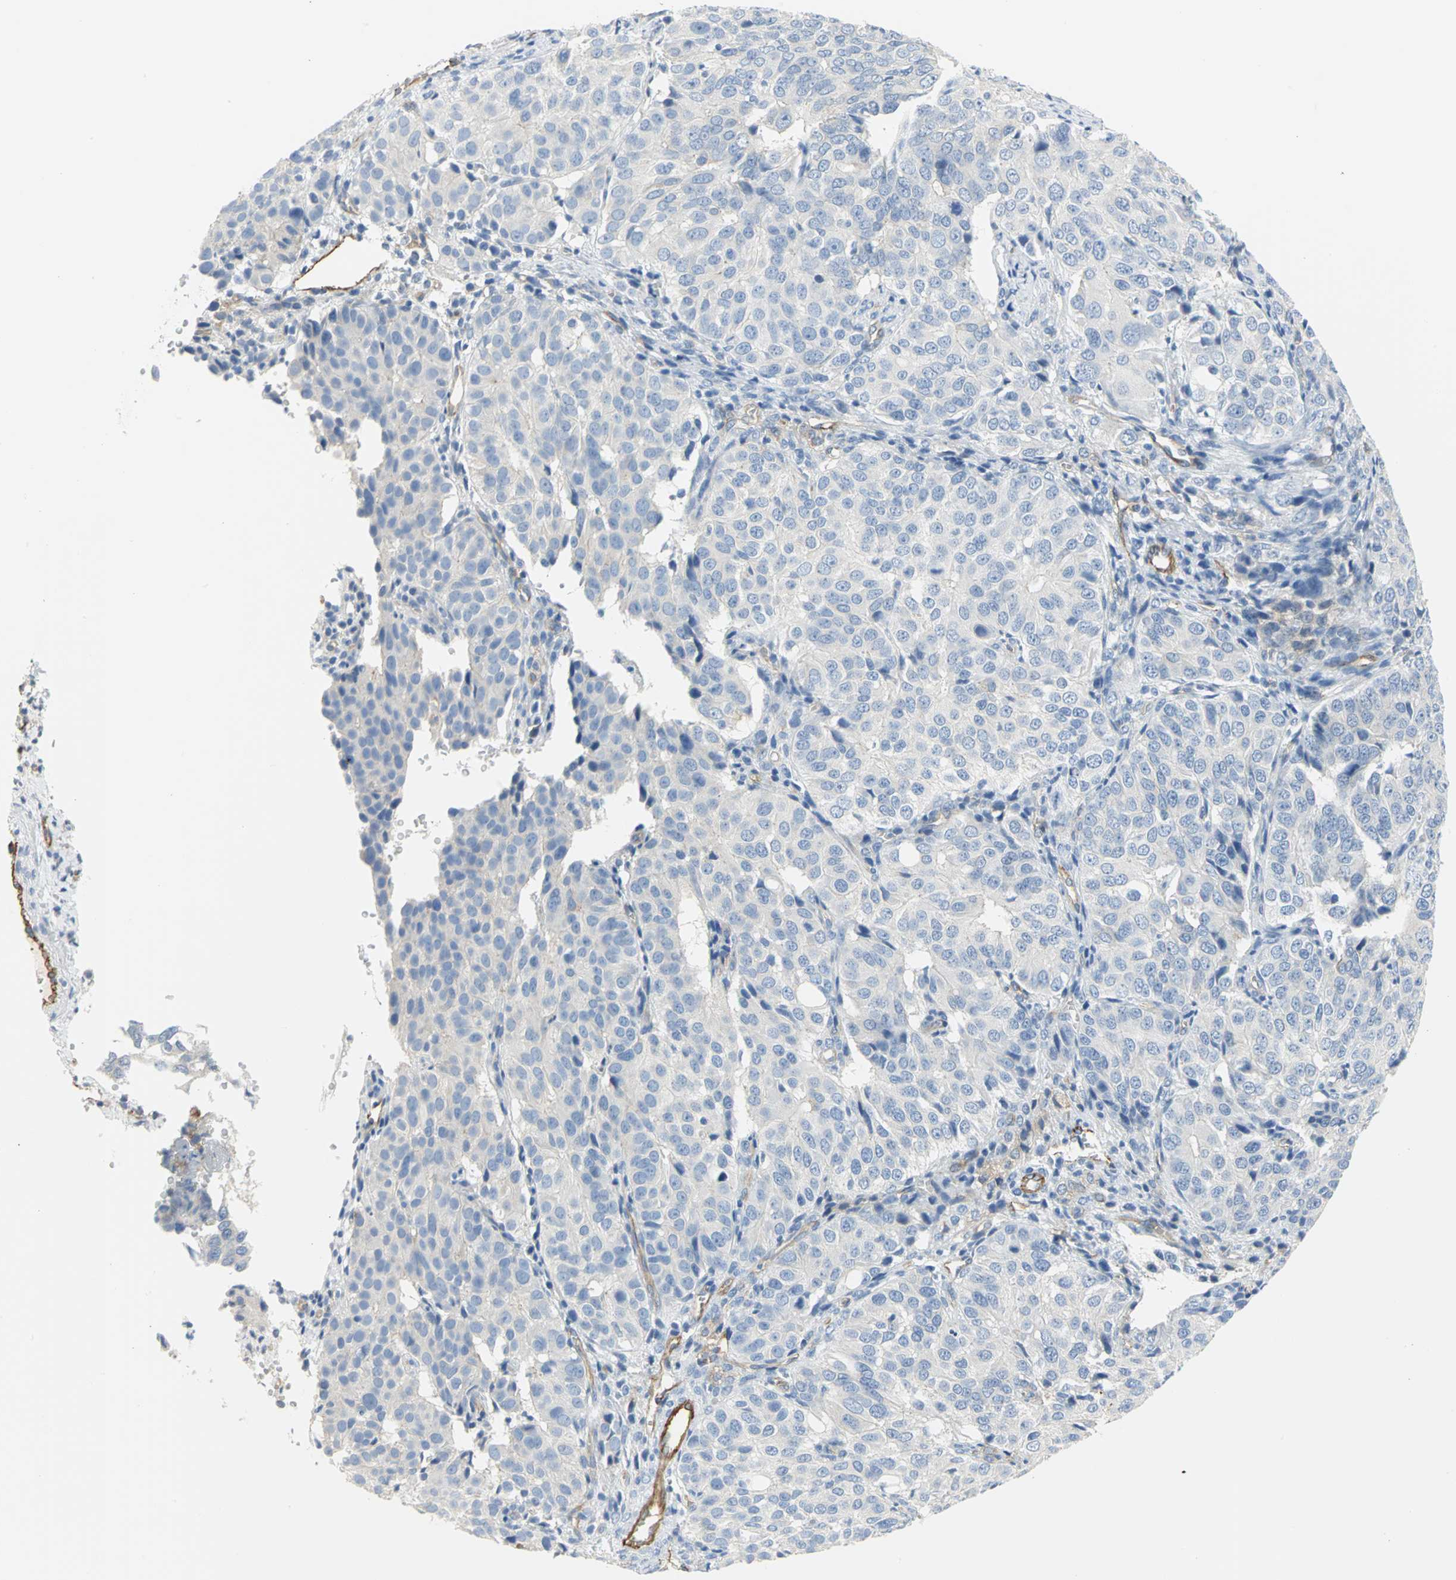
{"staining": {"intensity": "negative", "quantity": "none", "location": "none"}, "tissue": "ovarian cancer", "cell_type": "Tumor cells", "image_type": "cancer", "snomed": [{"axis": "morphology", "description": "Carcinoma, endometroid"}, {"axis": "topography", "description": "Ovary"}], "caption": "Micrograph shows no significant protein staining in tumor cells of ovarian endometroid carcinoma.", "gene": "FLNB", "patient": {"sex": "female", "age": 51}}